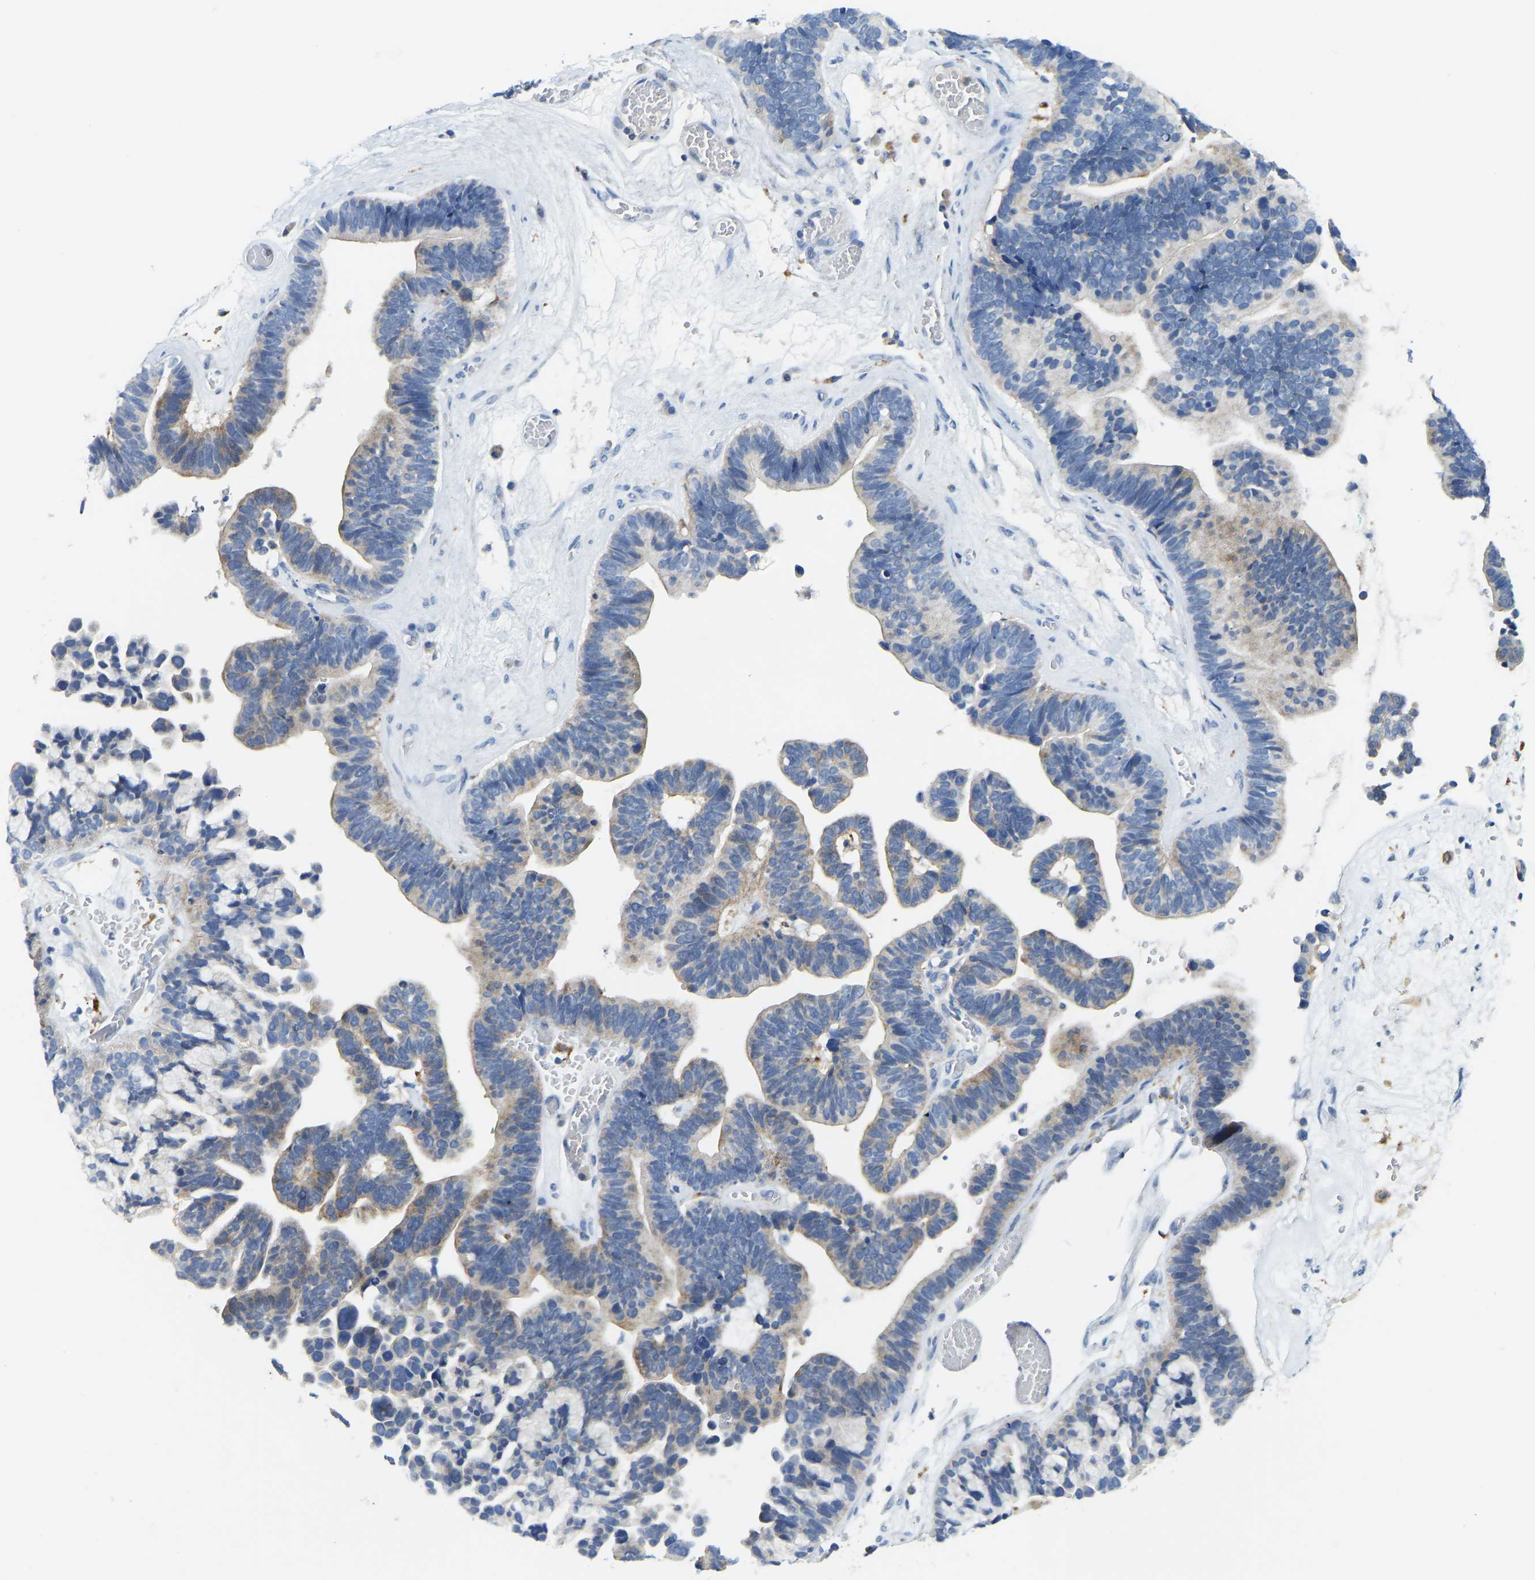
{"staining": {"intensity": "weak", "quantity": "25%-75%", "location": "cytoplasmic/membranous"}, "tissue": "ovarian cancer", "cell_type": "Tumor cells", "image_type": "cancer", "snomed": [{"axis": "morphology", "description": "Cystadenocarcinoma, serous, NOS"}, {"axis": "topography", "description": "Ovary"}], "caption": "A high-resolution histopathology image shows IHC staining of serous cystadenocarcinoma (ovarian), which exhibits weak cytoplasmic/membranous expression in about 25%-75% of tumor cells.", "gene": "ATP6V1E1", "patient": {"sex": "female", "age": 56}}